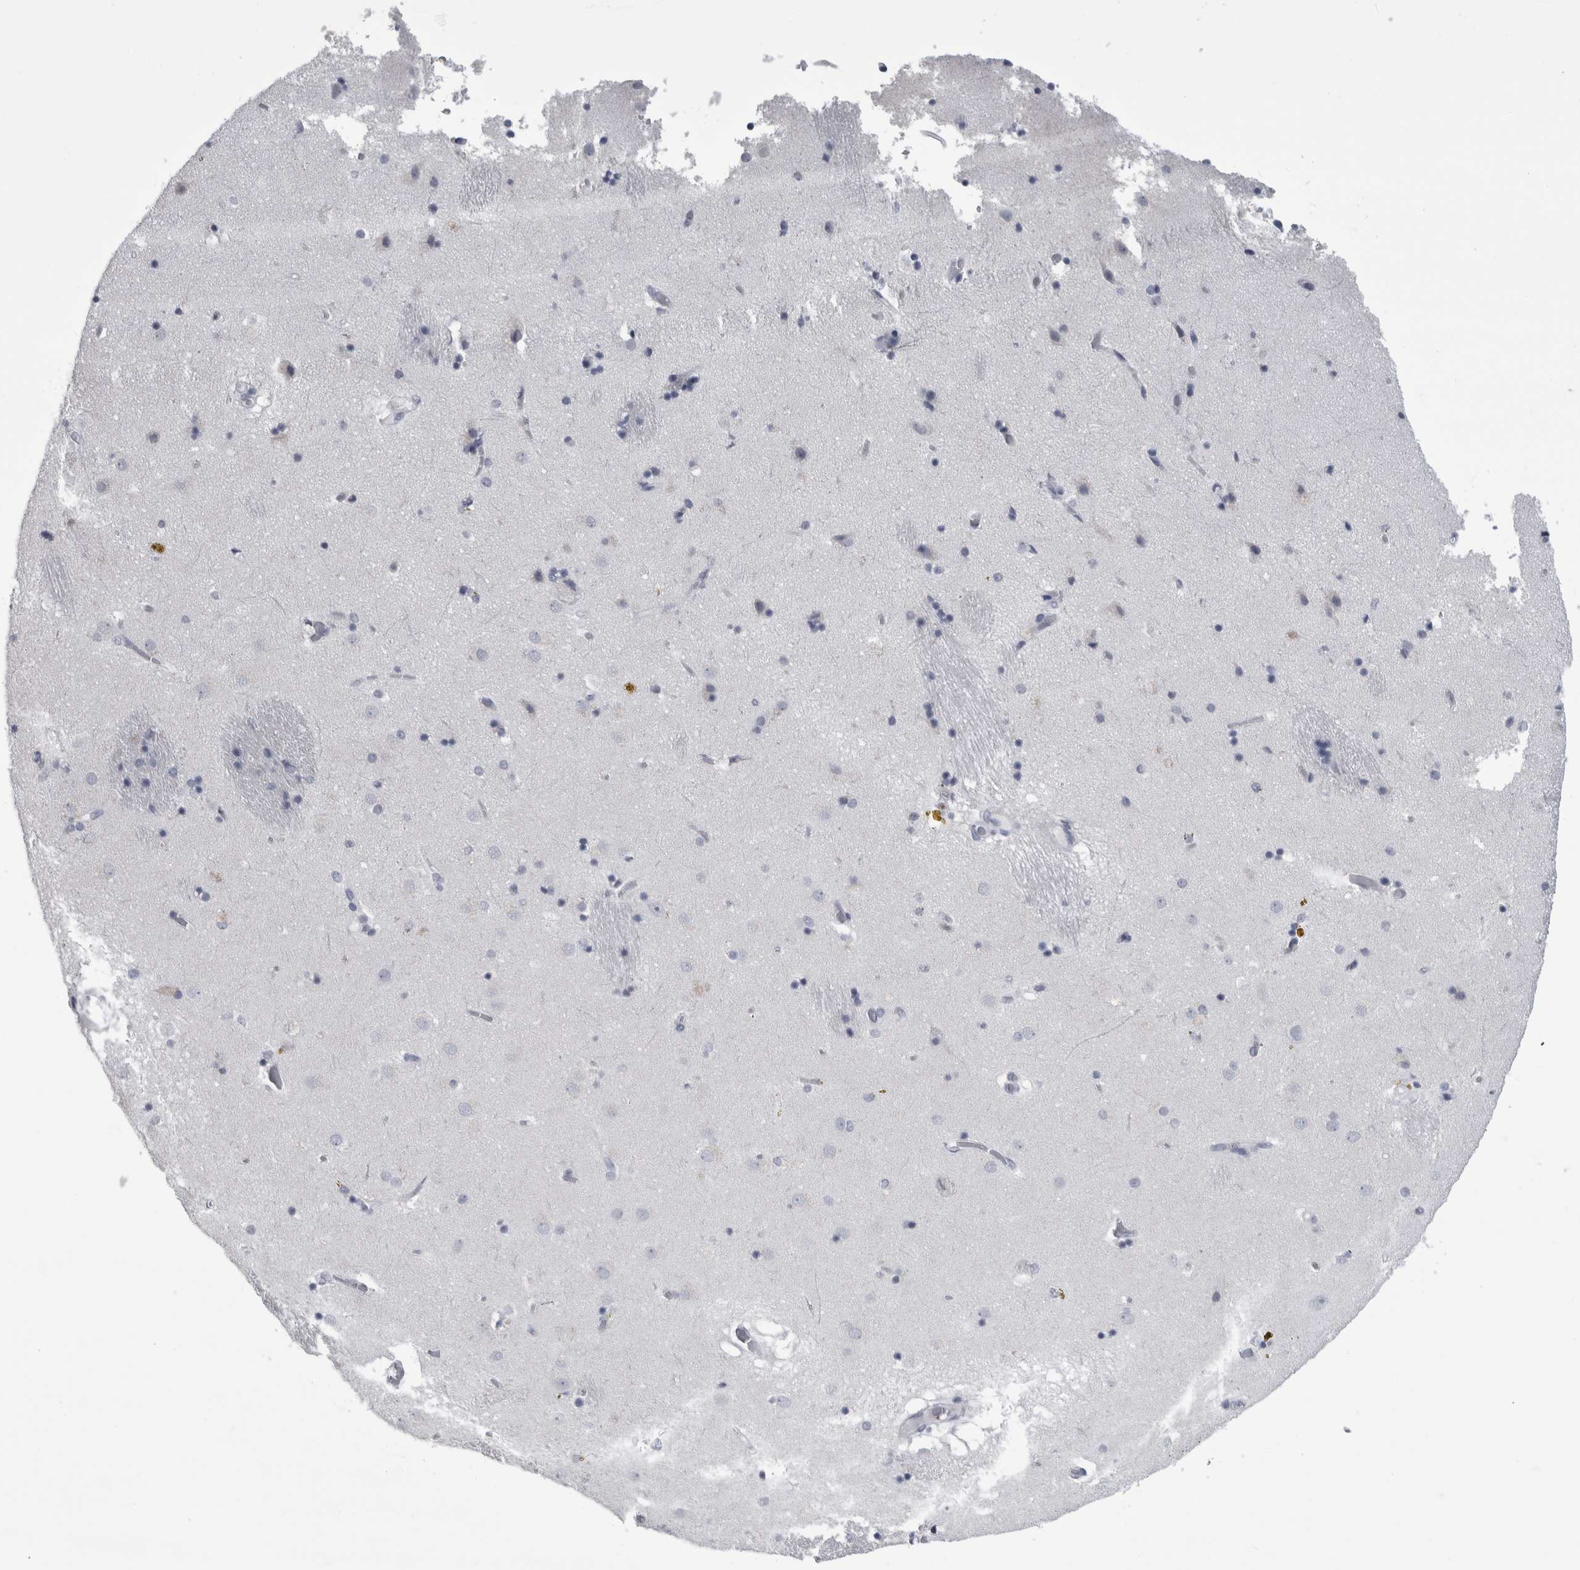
{"staining": {"intensity": "negative", "quantity": "none", "location": "none"}, "tissue": "caudate", "cell_type": "Glial cells", "image_type": "normal", "snomed": [{"axis": "morphology", "description": "Normal tissue, NOS"}, {"axis": "topography", "description": "Lateral ventricle wall"}], "caption": "Histopathology image shows no significant protein staining in glial cells of unremarkable caudate. Brightfield microscopy of immunohistochemistry (IHC) stained with DAB (3,3'-diaminobenzidine) (brown) and hematoxylin (blue), captured at high magnification.", "gene": "ALDH8A1", "patient": {"sex": "male", "age": 70}}